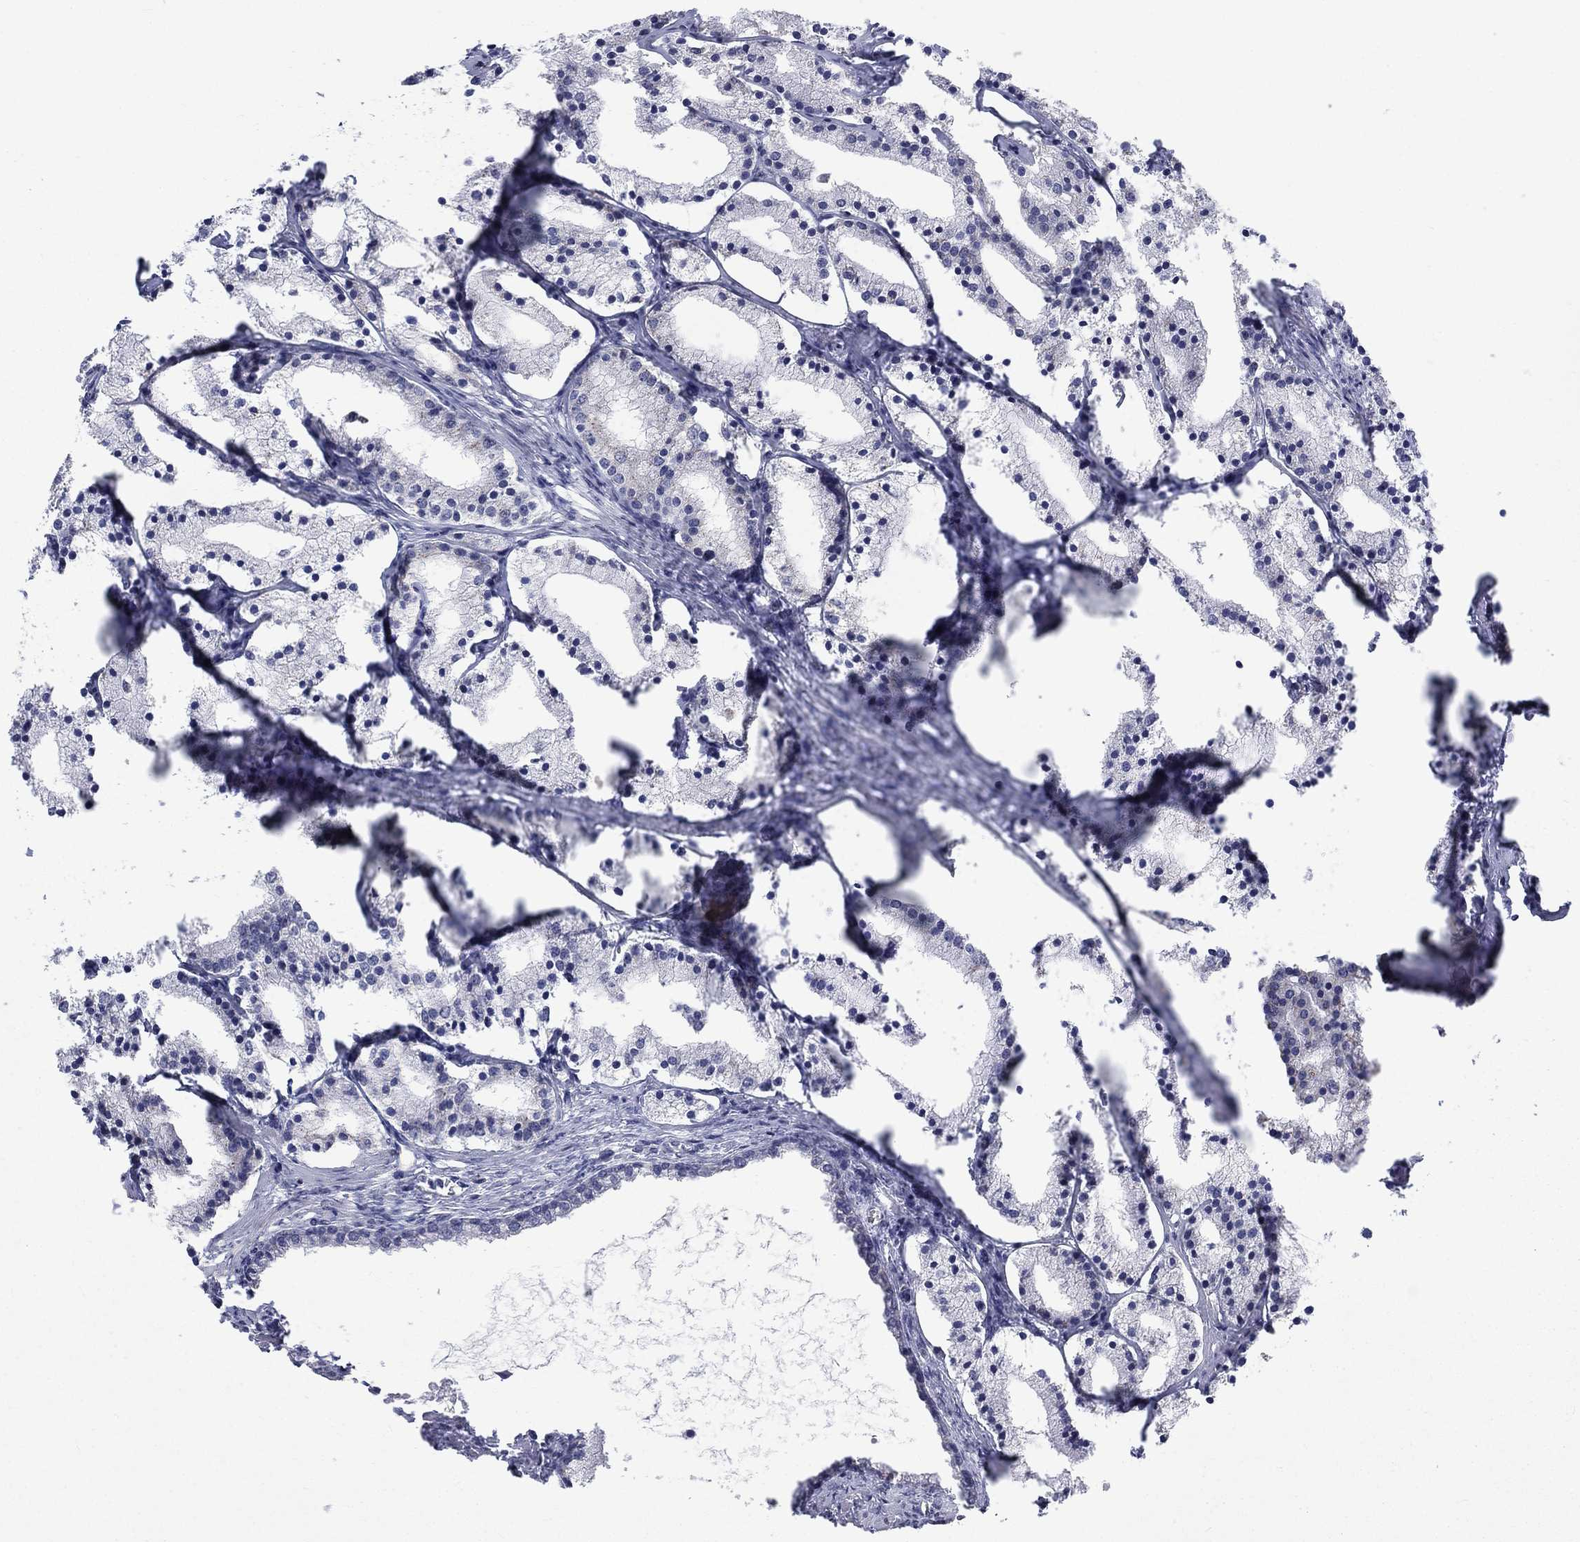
{"staining": {"intensity": "negative", "quantity": "none", "location": "none"}, "tissue": "prostate cancer", "cell_type": "Tumor cells", "image_type": "cancer", "snomed": [{"axis": "morphology", "description": "Adenocarcinoma, NOS"}, {"axis": "topography", "description": "Prostate"}], "caption": "A micrograph of human prostate cancer (adenocarcinoma) is negative for staining in tumor cells. (Brightfield microscopy of DAB immunohistochemistry at high magnification).", "gene": "SPATA33", "patient": {"sex": "male", "age": 69}}